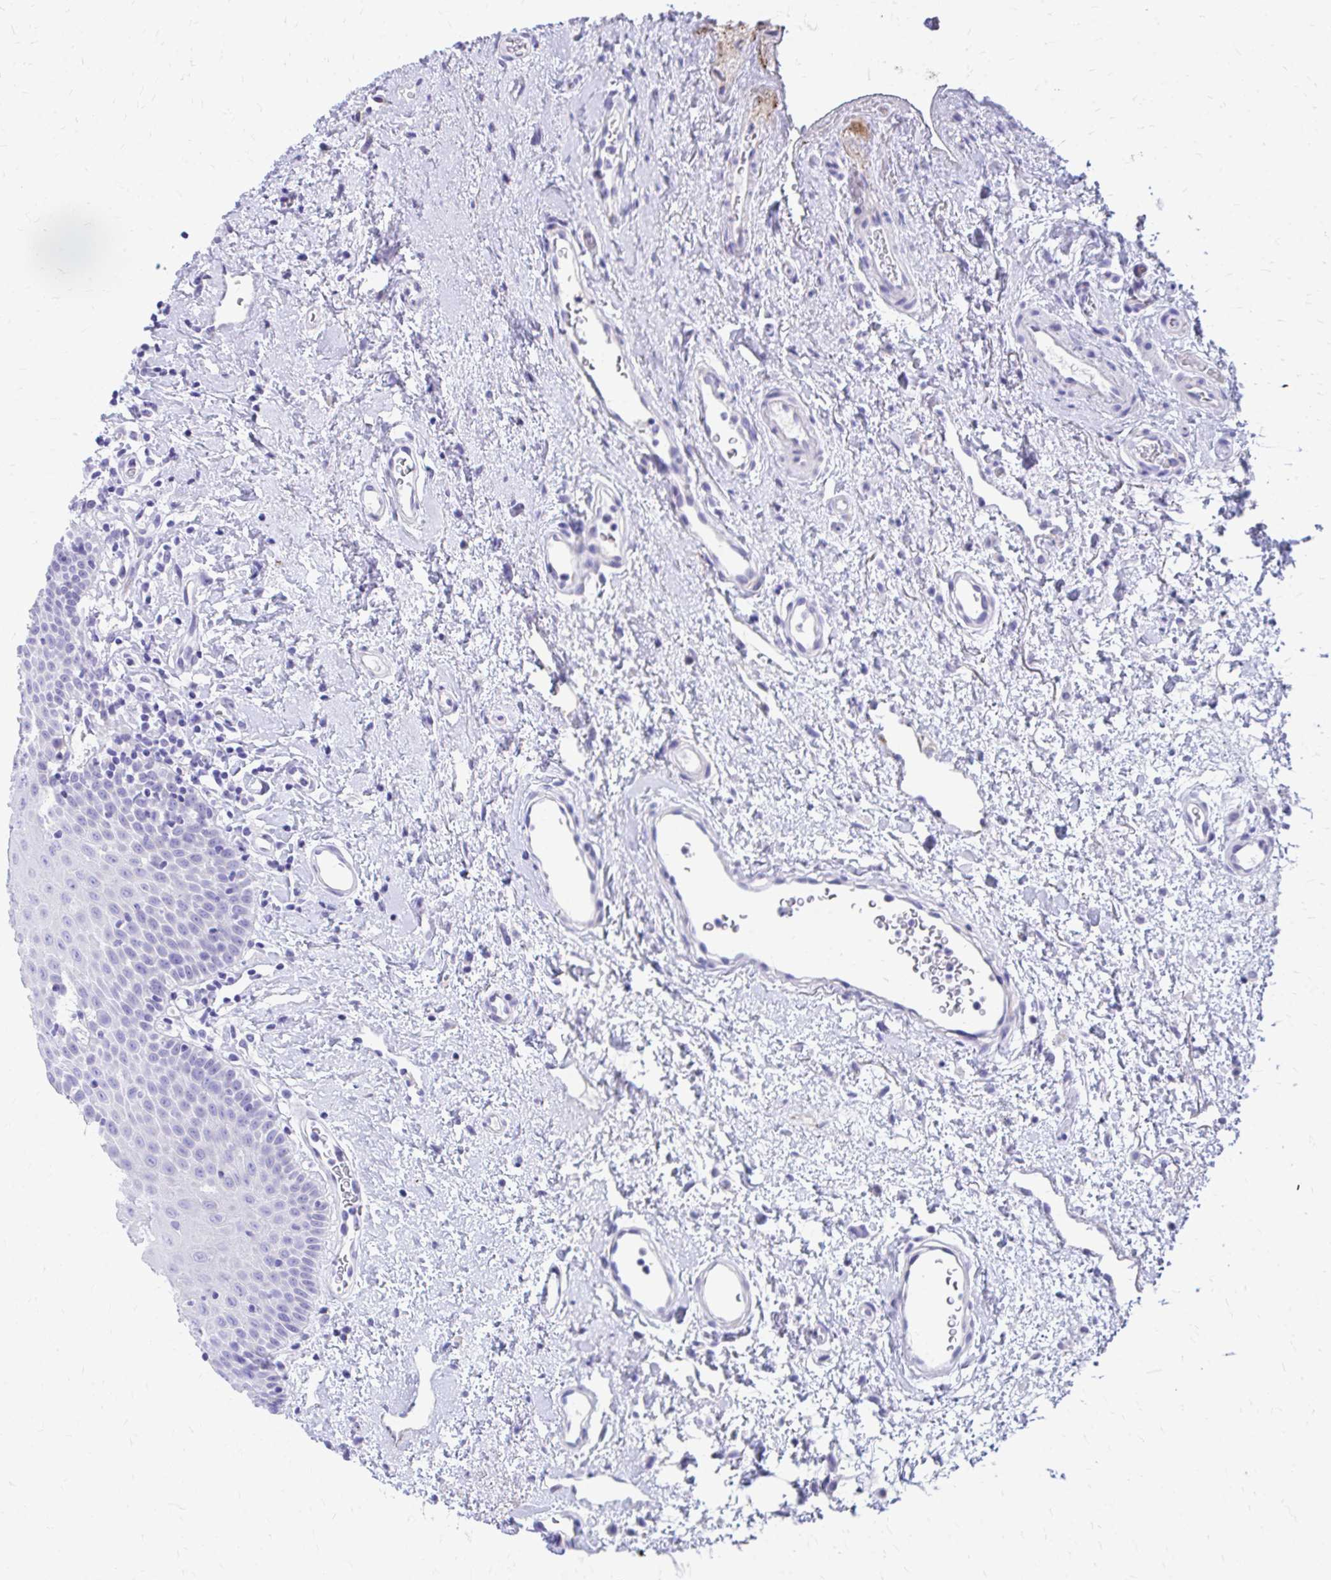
{"staining": {"intensity": "negative", "quantity": "none", "location": "none"}, "tissue": "oral mucosa", "cell_type": "Squamous epithelial cells", "image_type": "normal", "snomed": [{"axis": "morphology", "description": "Normal tissue, NOS"}, {"axis": "topography", "description": "Oral tissue"}, {"axis": "topography", "description": "Head-Neck"}], "caption": "High magnification brightfield microscopy of normal oral mucosa stained with DAB (3,3'-diaminobenzidine) (brown) and counterstained with hematoxylin (blue): squamous epithelial cells show no significant expression.", "gene": "ENSG00000285953", "patient": {"sex": "female", "age": 55}}